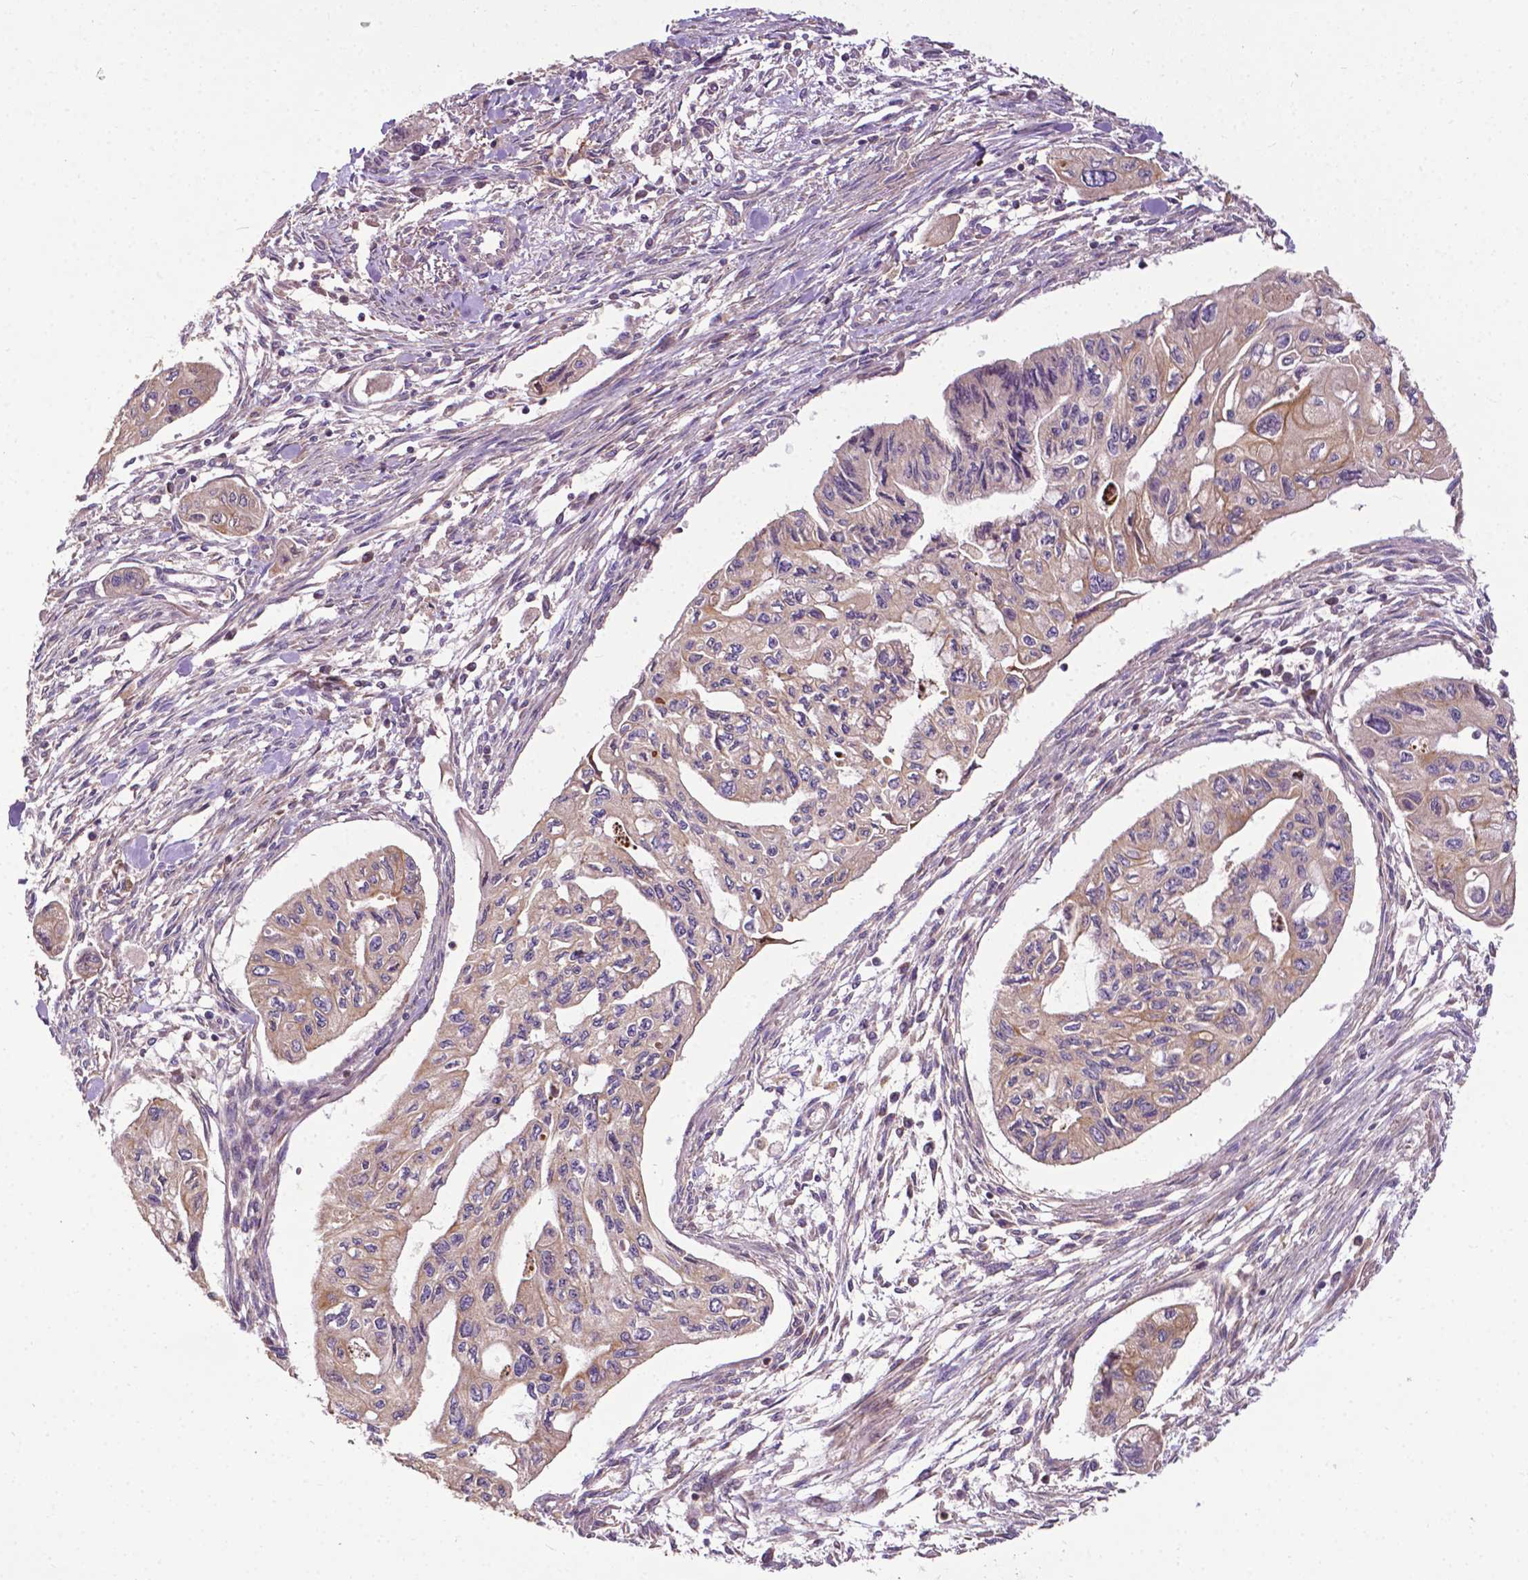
{"staining": {"intensity": "weak", "quantity": "<25%", "location": "cytoplasmic/membranous"}, "tissue": "pancreatic cancer", "cell_type": "Tumor cells", "image_type": "cancer", "snomed": [{"axis": "morphology", "description": "Adenocarcinoma, NOS"}, {"axis": "topography", "description": "Pancreas"}], "caption": "DAB (3,3'-diaminobenzidine) immunohistochemical staining of human pancreatic adenocarcinoma exhibits no significant staining in tumor cells.", "gene": "PARP3", "patient": {"sex": "female", "age": 76}}